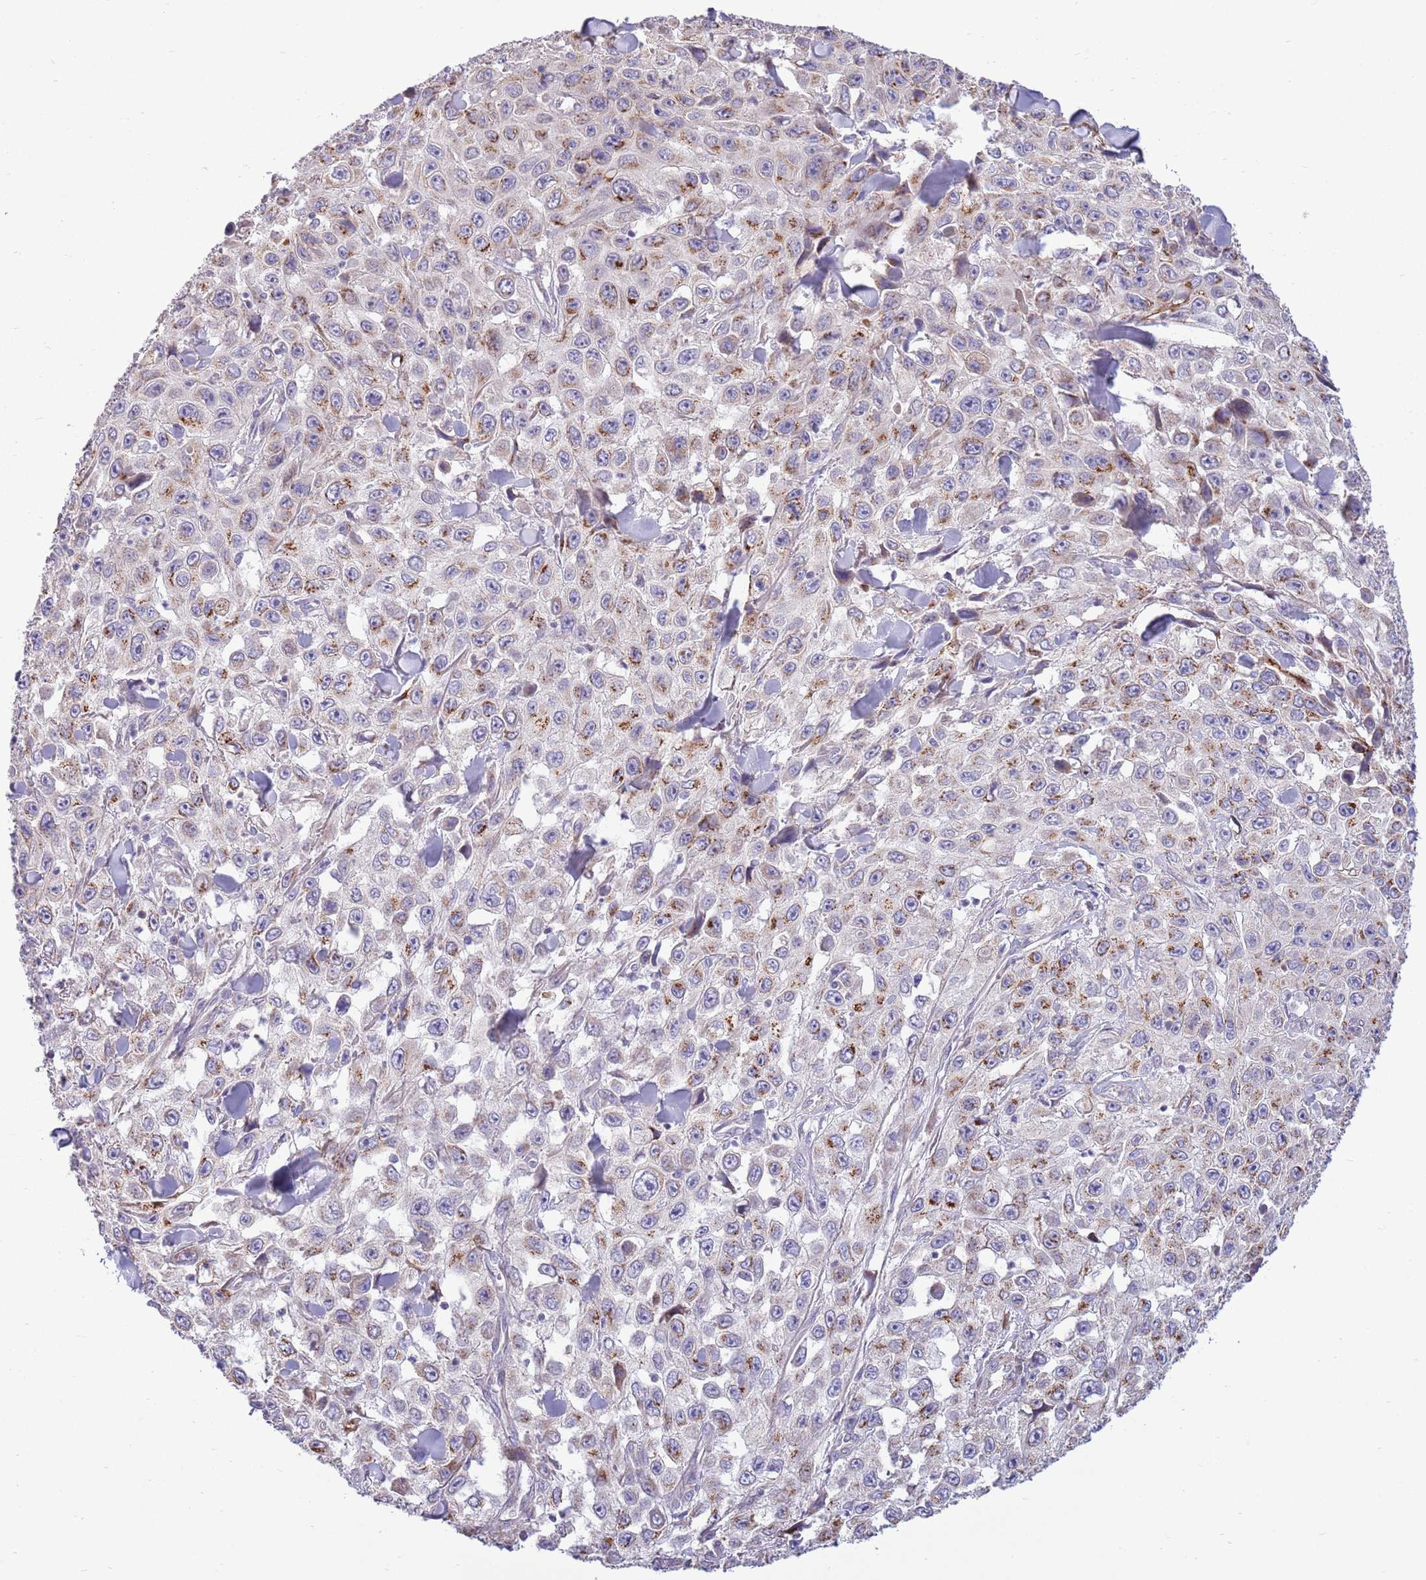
{"staining": {"intensity": "moderate", "quantity": "25%-75%", "location": "cytoplasmic/membranous"}, "tissue": "skin cancer", "cell_type": "Tumor cells", "image_type": "cancer", "snomed": [{"axis": "morphology", "description": "Squamous cell carcinoma, NOS"}, {"axis": "topography", "description": "Skin"}], "caption": "Protein staining of skin cancer (squamous cell carcinoma) tissue reveals moderate cytoplasmic/membranous expression in about 25%-75% of tumor cells. The protein of interest is shown in brown color, while the nuclei are stained blue.", "gene": "ARL2BP", "patient": {"sex": "male", "age": 82}}